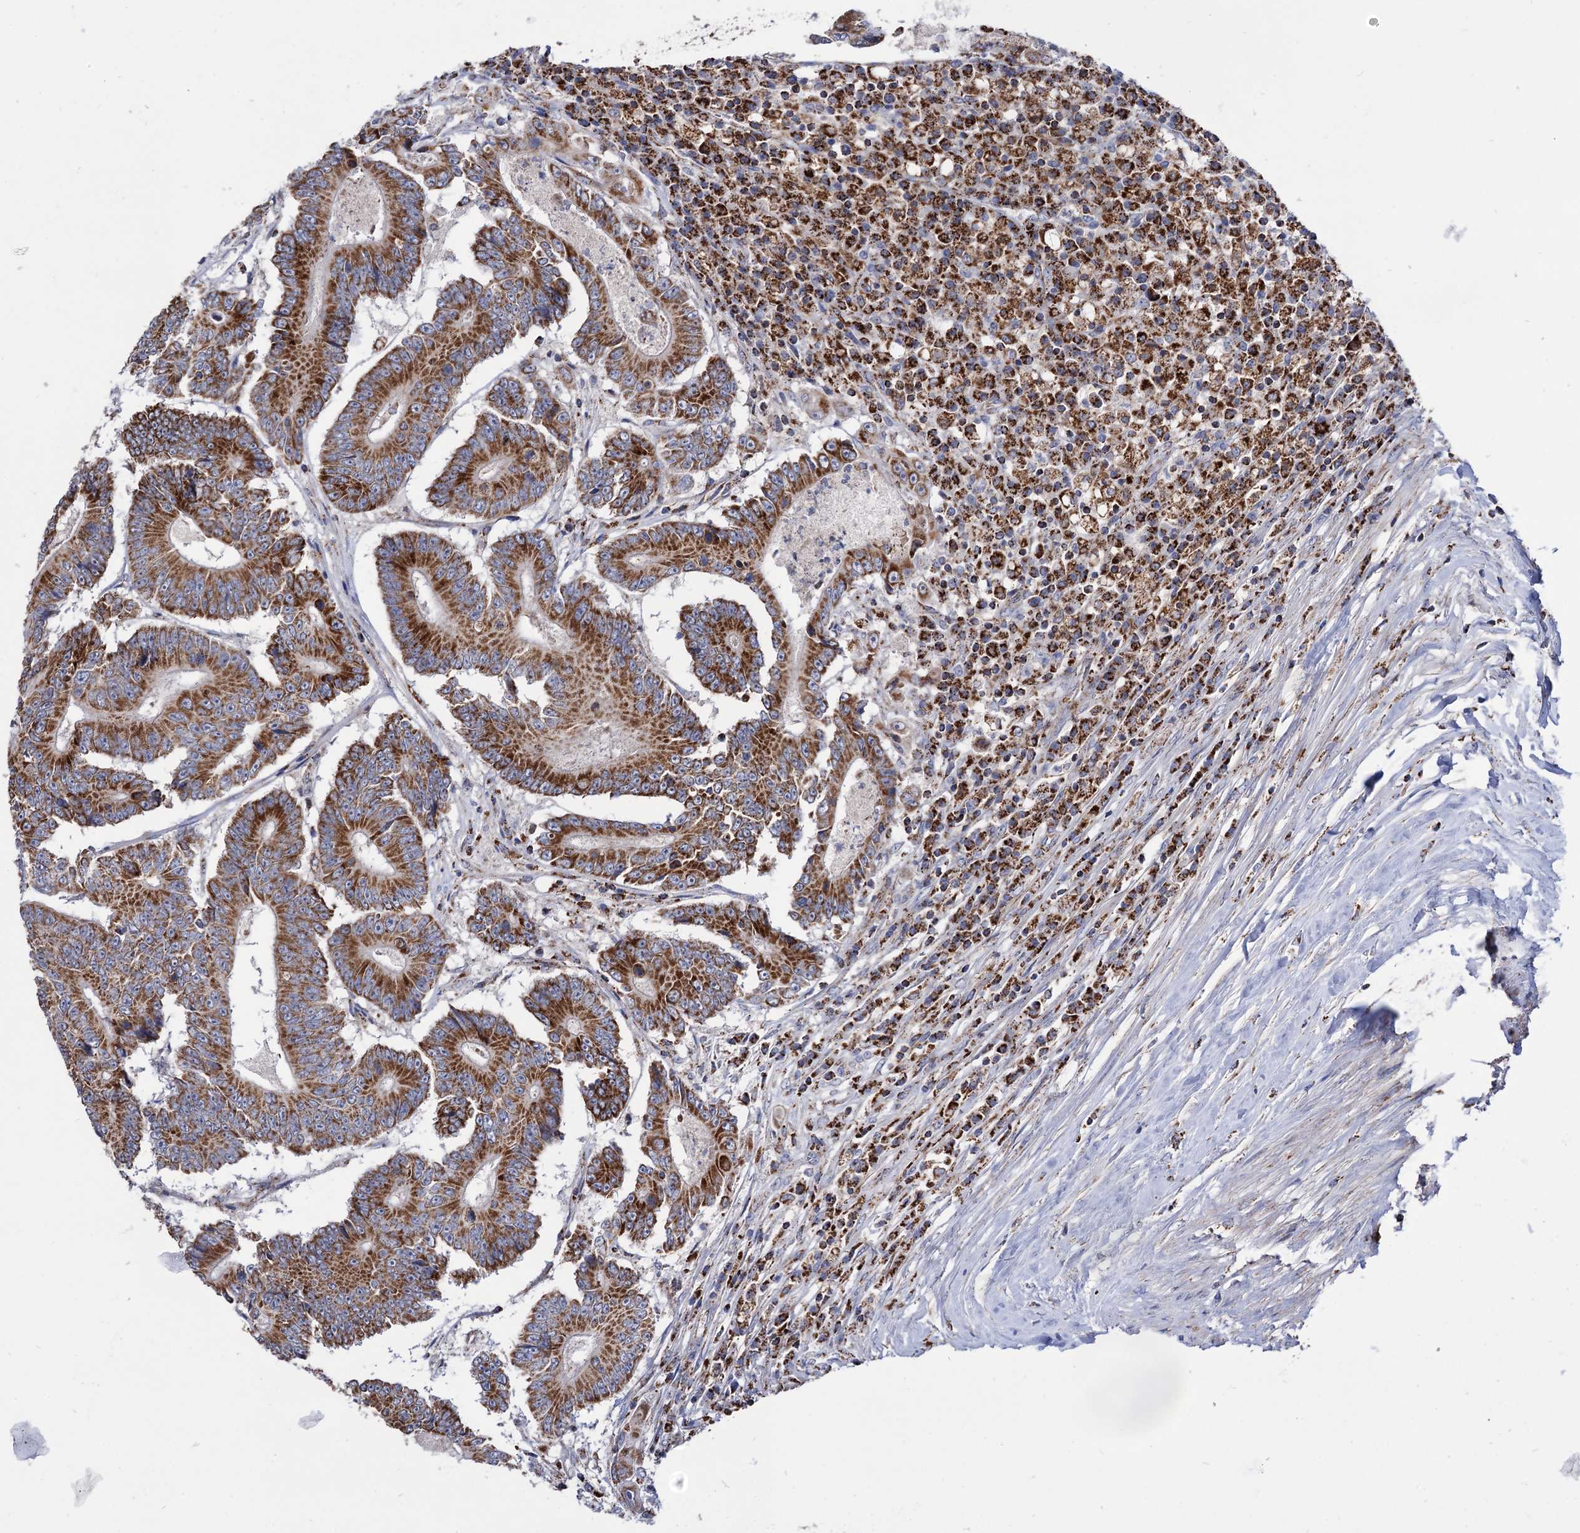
{"staining": {"intensity": "strong", "quantity": ">75%", "location": "cytoplasmic/membranous"}, "tissue": "colorectal cancer", "cell_type": "Tumor cells", "image_type": "cancer", "snomed": [{"axis": "morphology", "description": "Adenocarcinoma, NOS"}, {"axis": "topography", "description": "Colon"}], "caption": "Adenocarcinoma (colorectal) stained with DAB (3,3'-diaminobenzidine) IHC reveals high levels of strong cytoplasmic/membranous positivity in about >75% of tumor cells. Nuclei are stained in blue.", "gene": "ABHD10", "patient": {"sex": "male", "age": 83}}